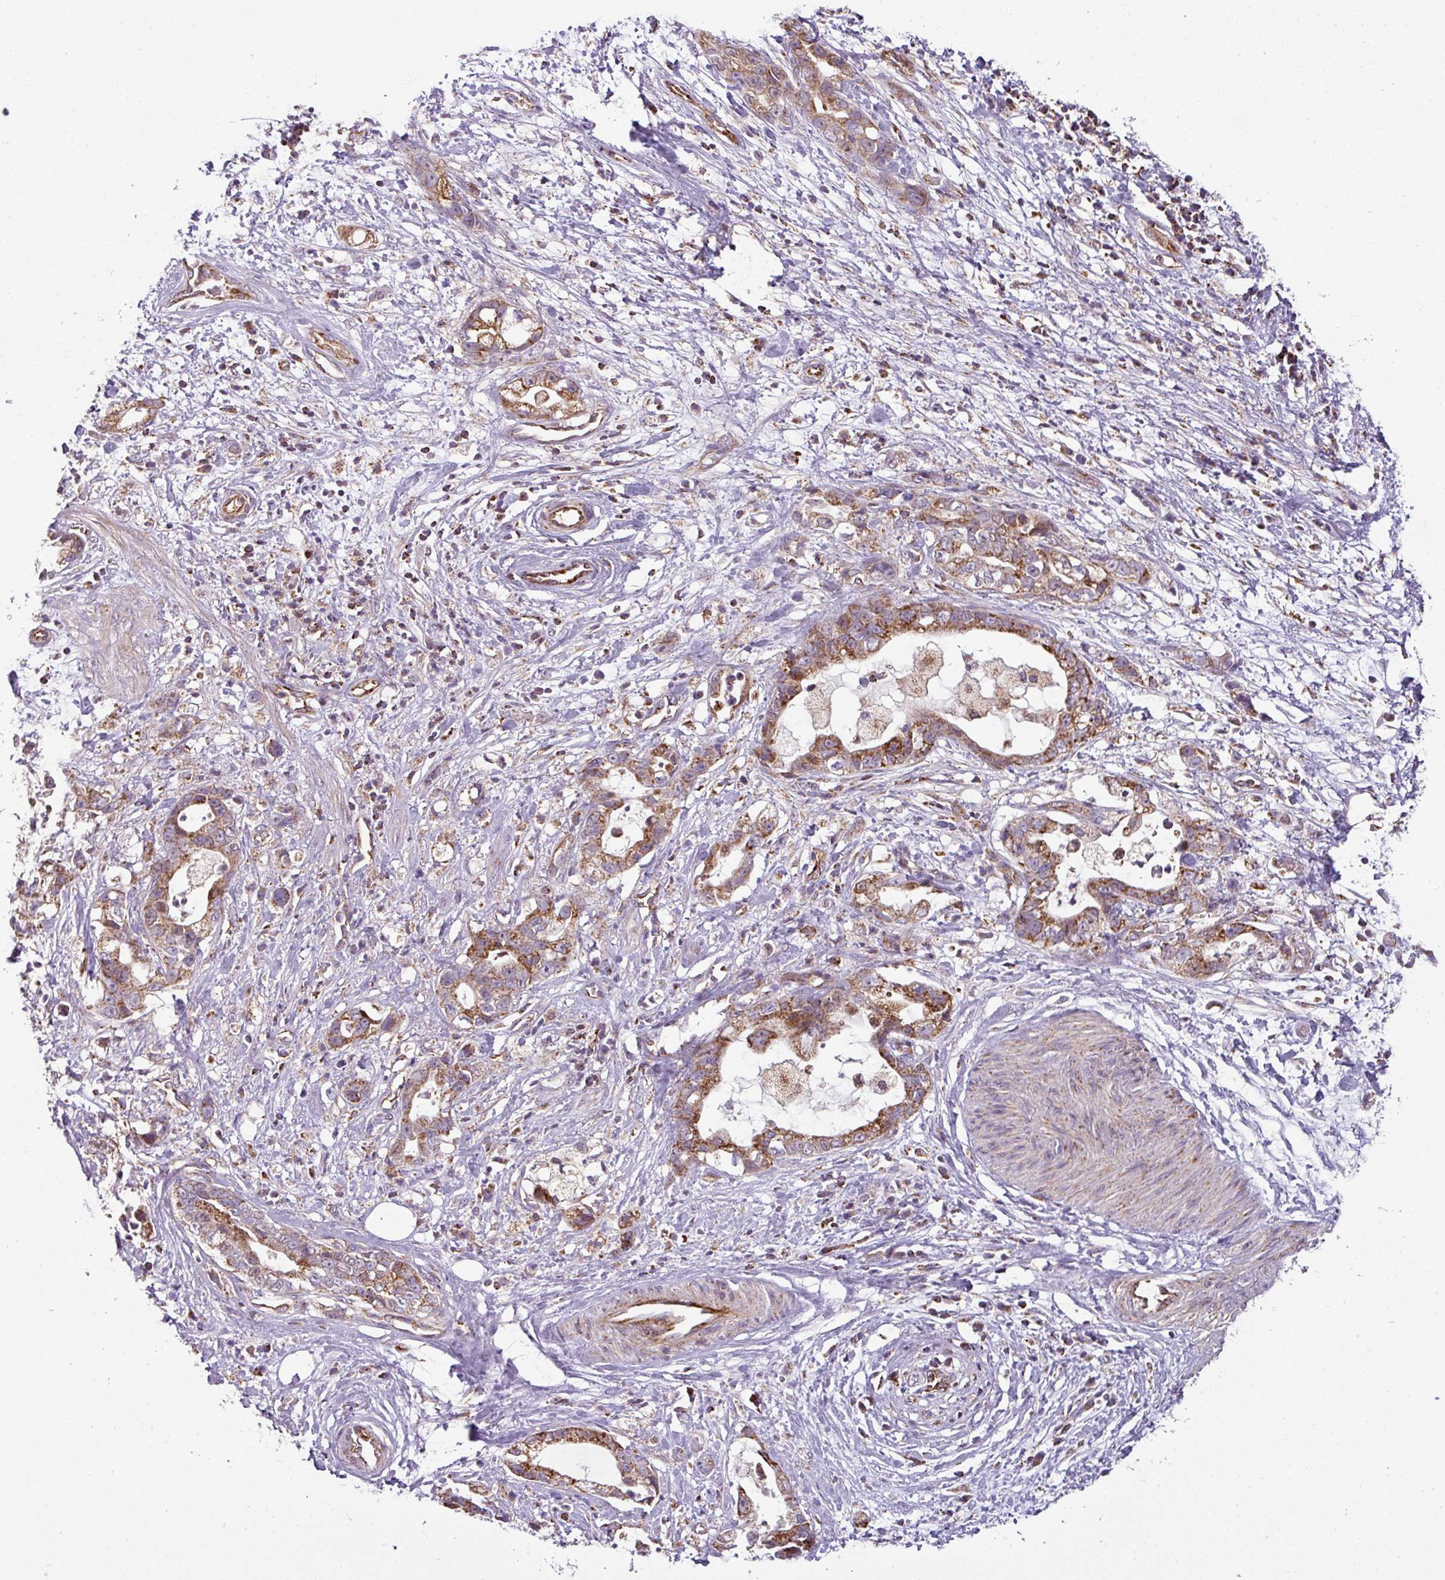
{"staining": {"intensity": "strong", "quantity": ">75%", "location": "cytoplasmic/membranous"}, "tissue": "stomach cancer", "cell_type": "Tumor cells", "image_type": "cancer", "snomed": [{"axis": "morphology", "description": "Adenocarcinoma, NOS"}, {"axis": "topography", "description": "Stomach"}], "caption": "The immunohistochemical stain highlights strong cytoplasmic/membranous staining in tumor cells of stomach adenocarcinoma tissue.", "gene": "PRELID3B", "patient": {"sex": "male", "age": 55}}